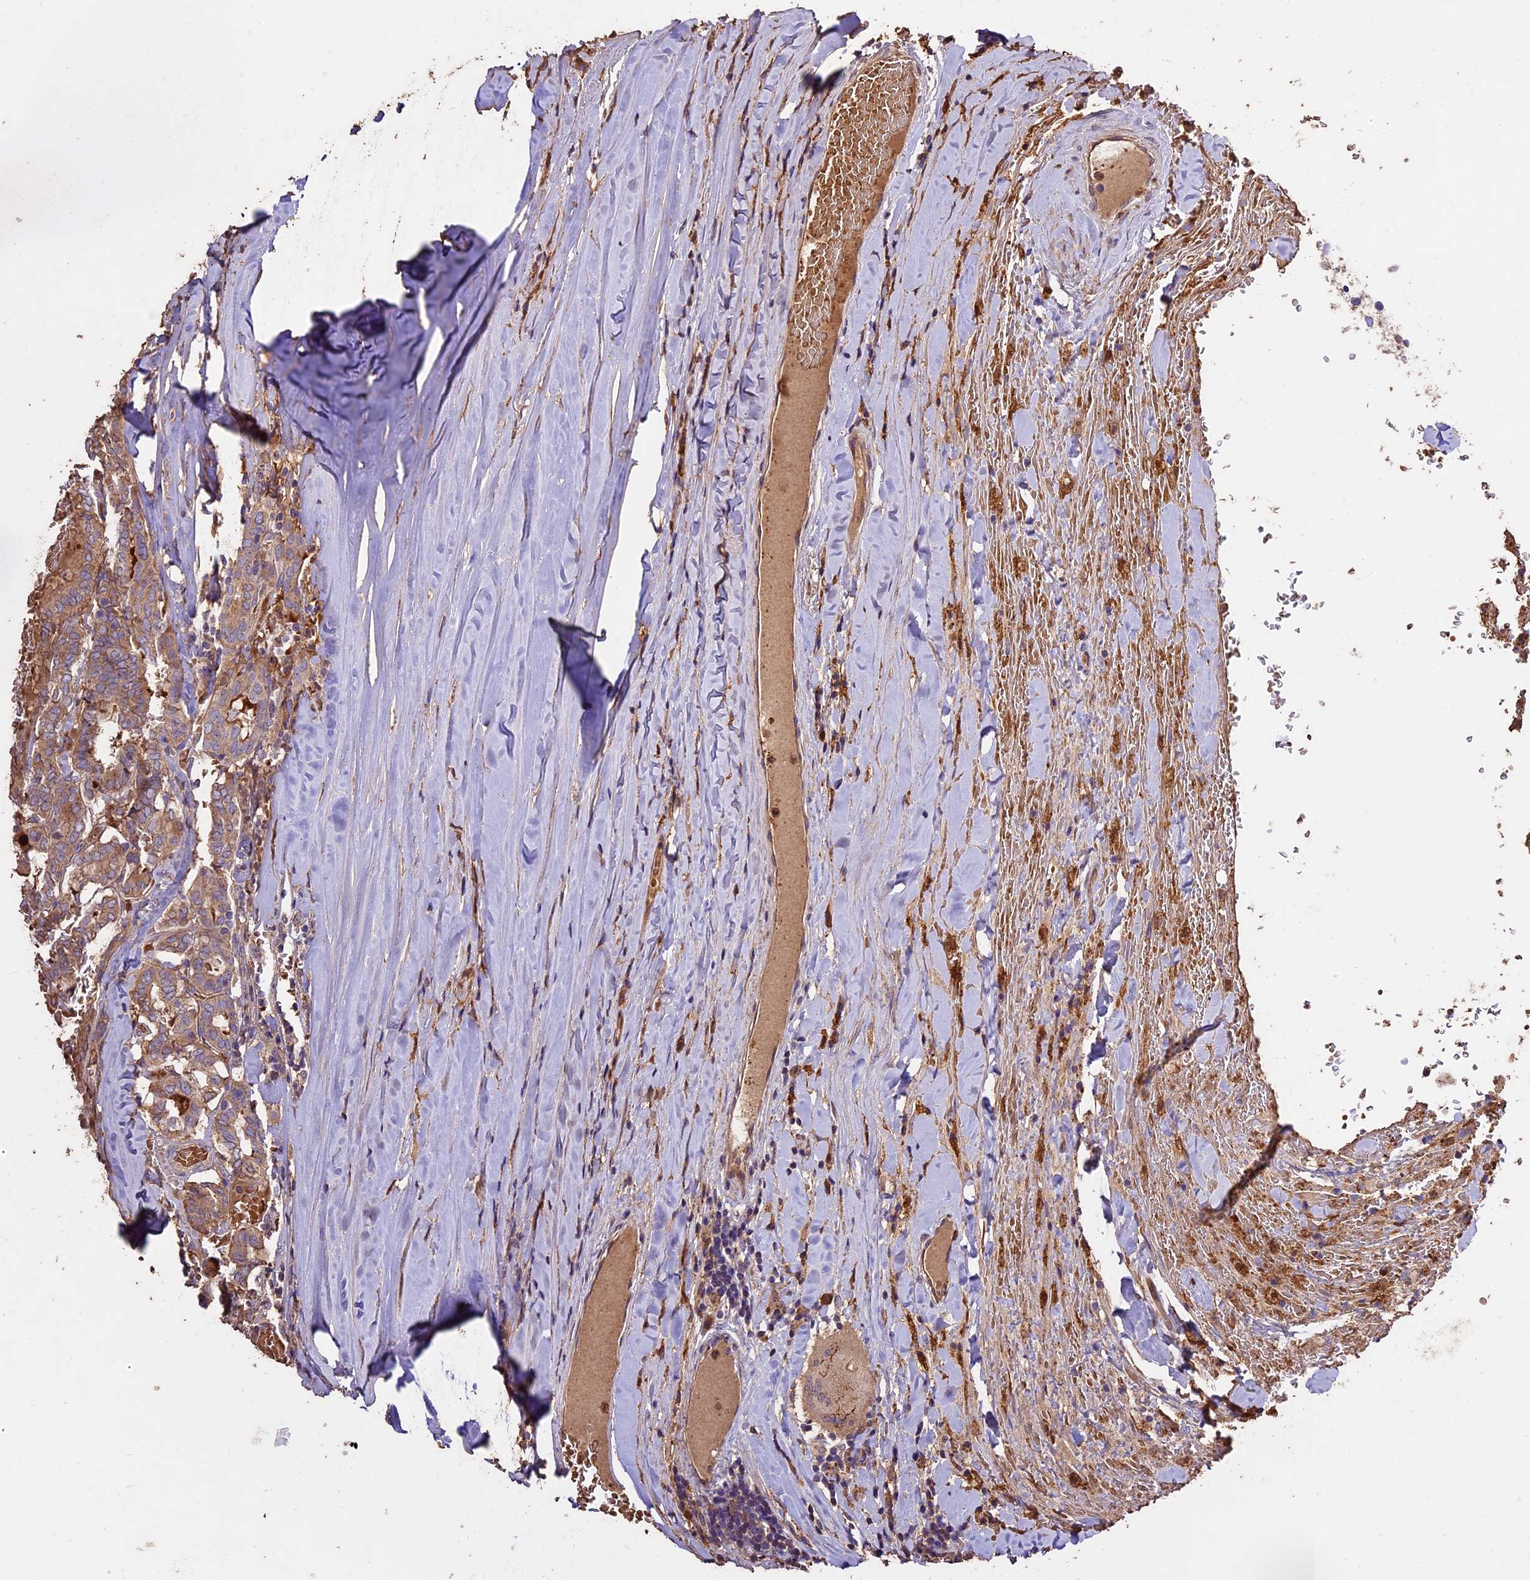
{"staining": {"intensity": "moderate", "quantity": ">75%", "location": "cytoplasmic/membranous"}, "tissue": "thyroid cancer", "cell_type": "Tumor cells", "image_type": "cancer", "snomed": [{"axis": "morphology", "description": "Papillary adenocarcinoma, NOS"}, {"axis": "topography", "description": "Thyroid gland"}], "caption": "A histopathology image showing moderate cytoplasmic/membranous staining in about >75% of tumor cells in papillary adenocarcinoma (thyroid), as visualized by brown immunohistochemical staining.", "gene": "CRLF1", "patient": {"sex": "female", "age": 72}}